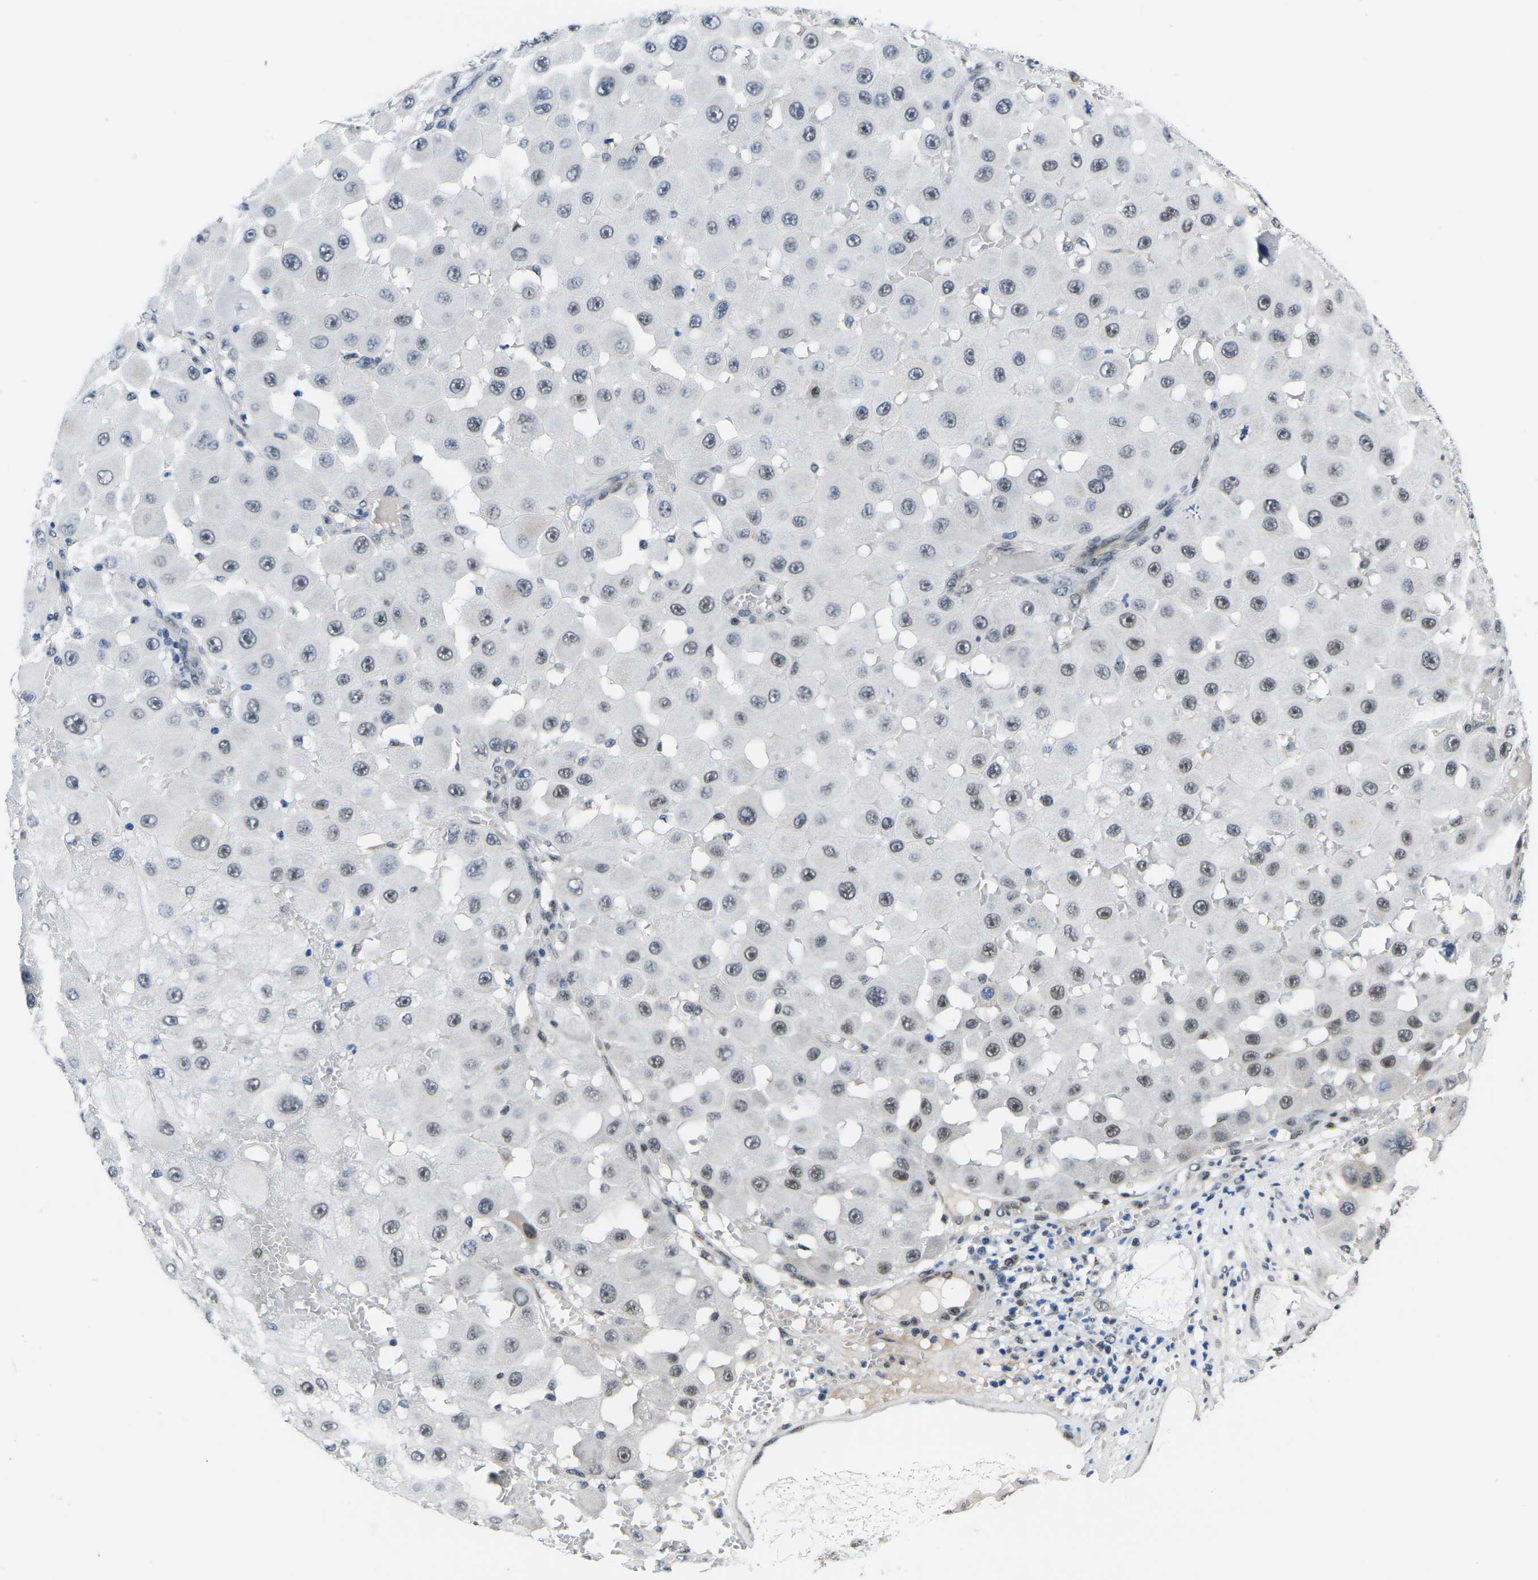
{"staining": {"intensity": "moderate", "quantity": "25%-75%", "location": "nuclear"}, "tissue": "melanoma", "cell_type": "Tumor cells", "image_type": "cancer", "snomed": [{"axis": "morphology", "description": "Malignant melanoma, NOS"}, {"axis": "topography", "description": "Skin"}], "caption": "Immunohistochemical staining of human melanoma demonstrates medium levels of moderate nuclear expression in approximately 25%-75% of tumor cells.", "gene": "RBM7", "patient": {"sex": "female", "age": 81}}